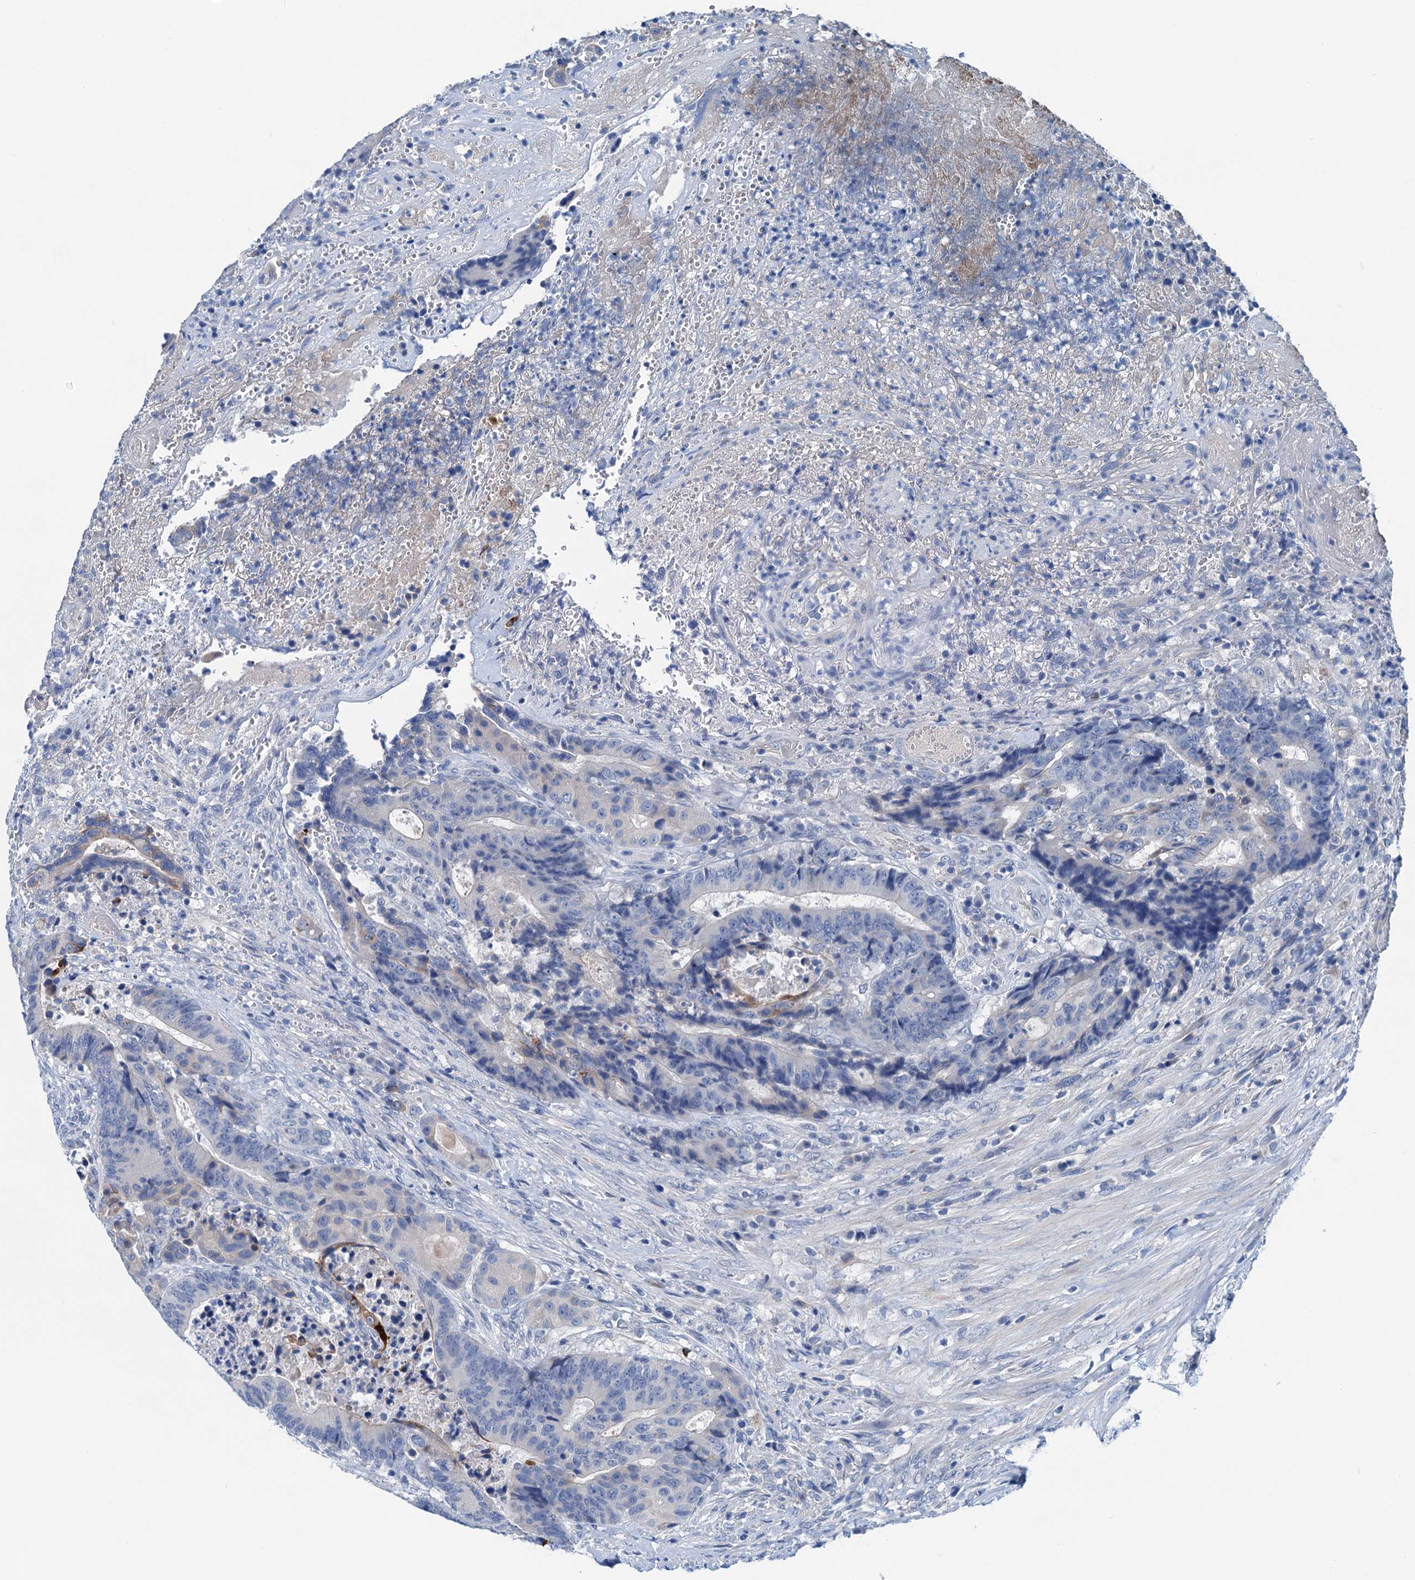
{"staining": {"intensity": "negative", "quantity": "none", "location": "none"}, "tissue": "colorectal cancer", "cell_type": "Tumor cells", "image_type": "cancer", "snomed": [{"axis": "morphology", "description": "Adenocarcinoma, NOS"}, {"axis": "topography", "description": "Rectum"}], "caption": "An image of human colorectal adenocarcinoma is negative for staining in tumor cells.", "gene": "KNDC1", "patient": {"sex": "male", "age": 69}}